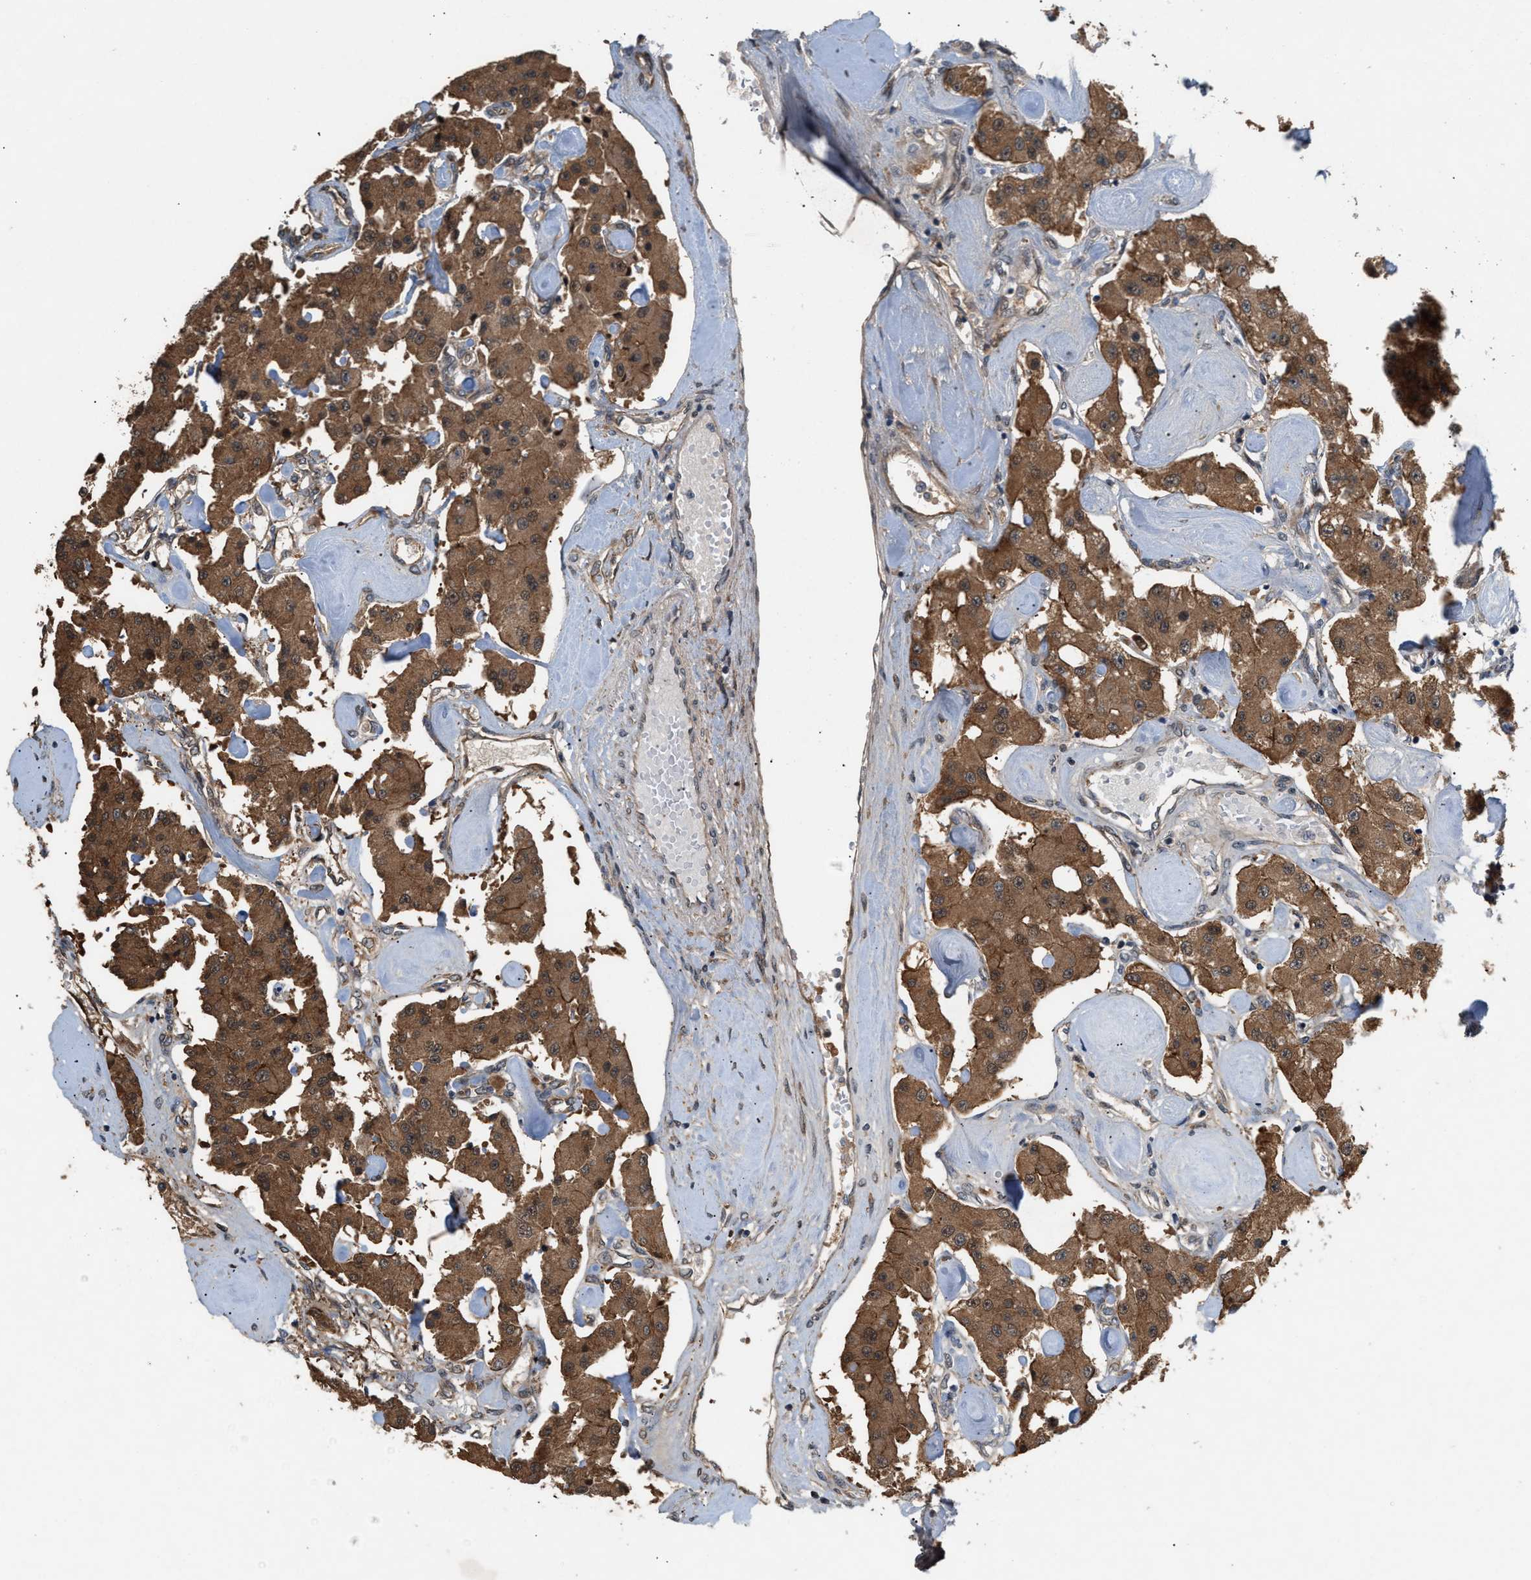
{"staining": {"intensity": "moderate", "quantity": ">75%", "location": "cytoplasmic/membranous"}, "tissue": "carcinoid", "cell_type": "Tumor cells", "image_type": "cancer", "snomed": [{"axis": "morphology", "description": "Carcinoid, malignant, NOS"}, {"axis": "topography", "description": "Pancreas"}], "caption": "Moderate cytoplasmic/membranous protein expression is present in approximately >75% of tumor cells in carcinoid.", "gene": "MFSD6", "patient": {"sex": "male", "age": 41}}